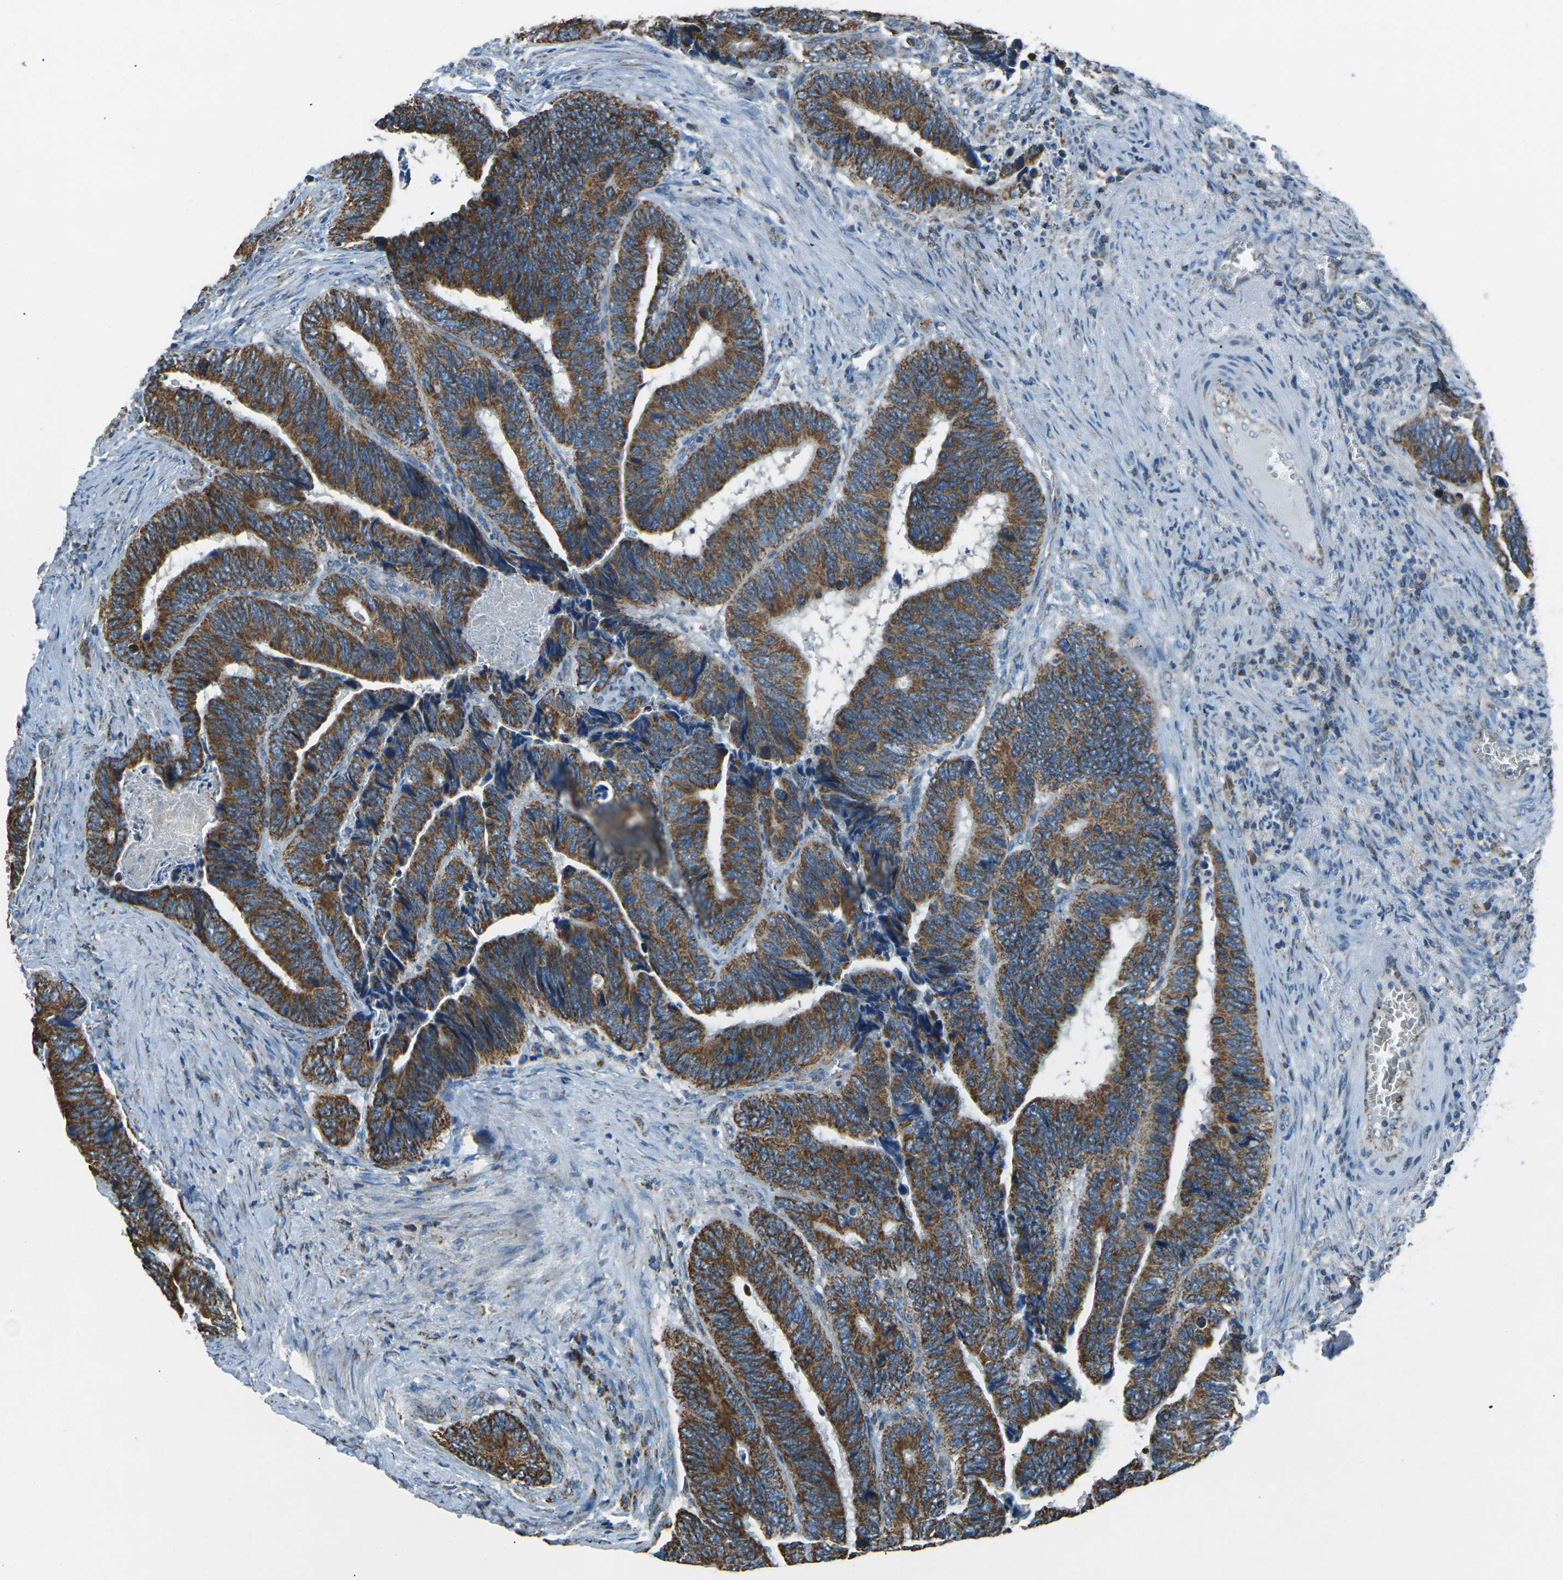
{"staining": {"intensity": "moderate", "quantity": ">75%", "location": "cytoplasmic/membranous"}, "tissue": "colorectal cancer", "cell_type": "Tumor cells", "image_type": "cancer", "snomed": [{"axis": "morphology", "description": "Adenocarcinoma, NOS"}, {"axis": "topography", "description": "Colon"}], "caption": "The histopathology image demonstrates a brown stain indicating the presence of a protein in the cytoplasmic/membranous of tumor cells in colorectal cancer.", "gene": "IRF3", "patient": {"sex": "male", "age": 72}}